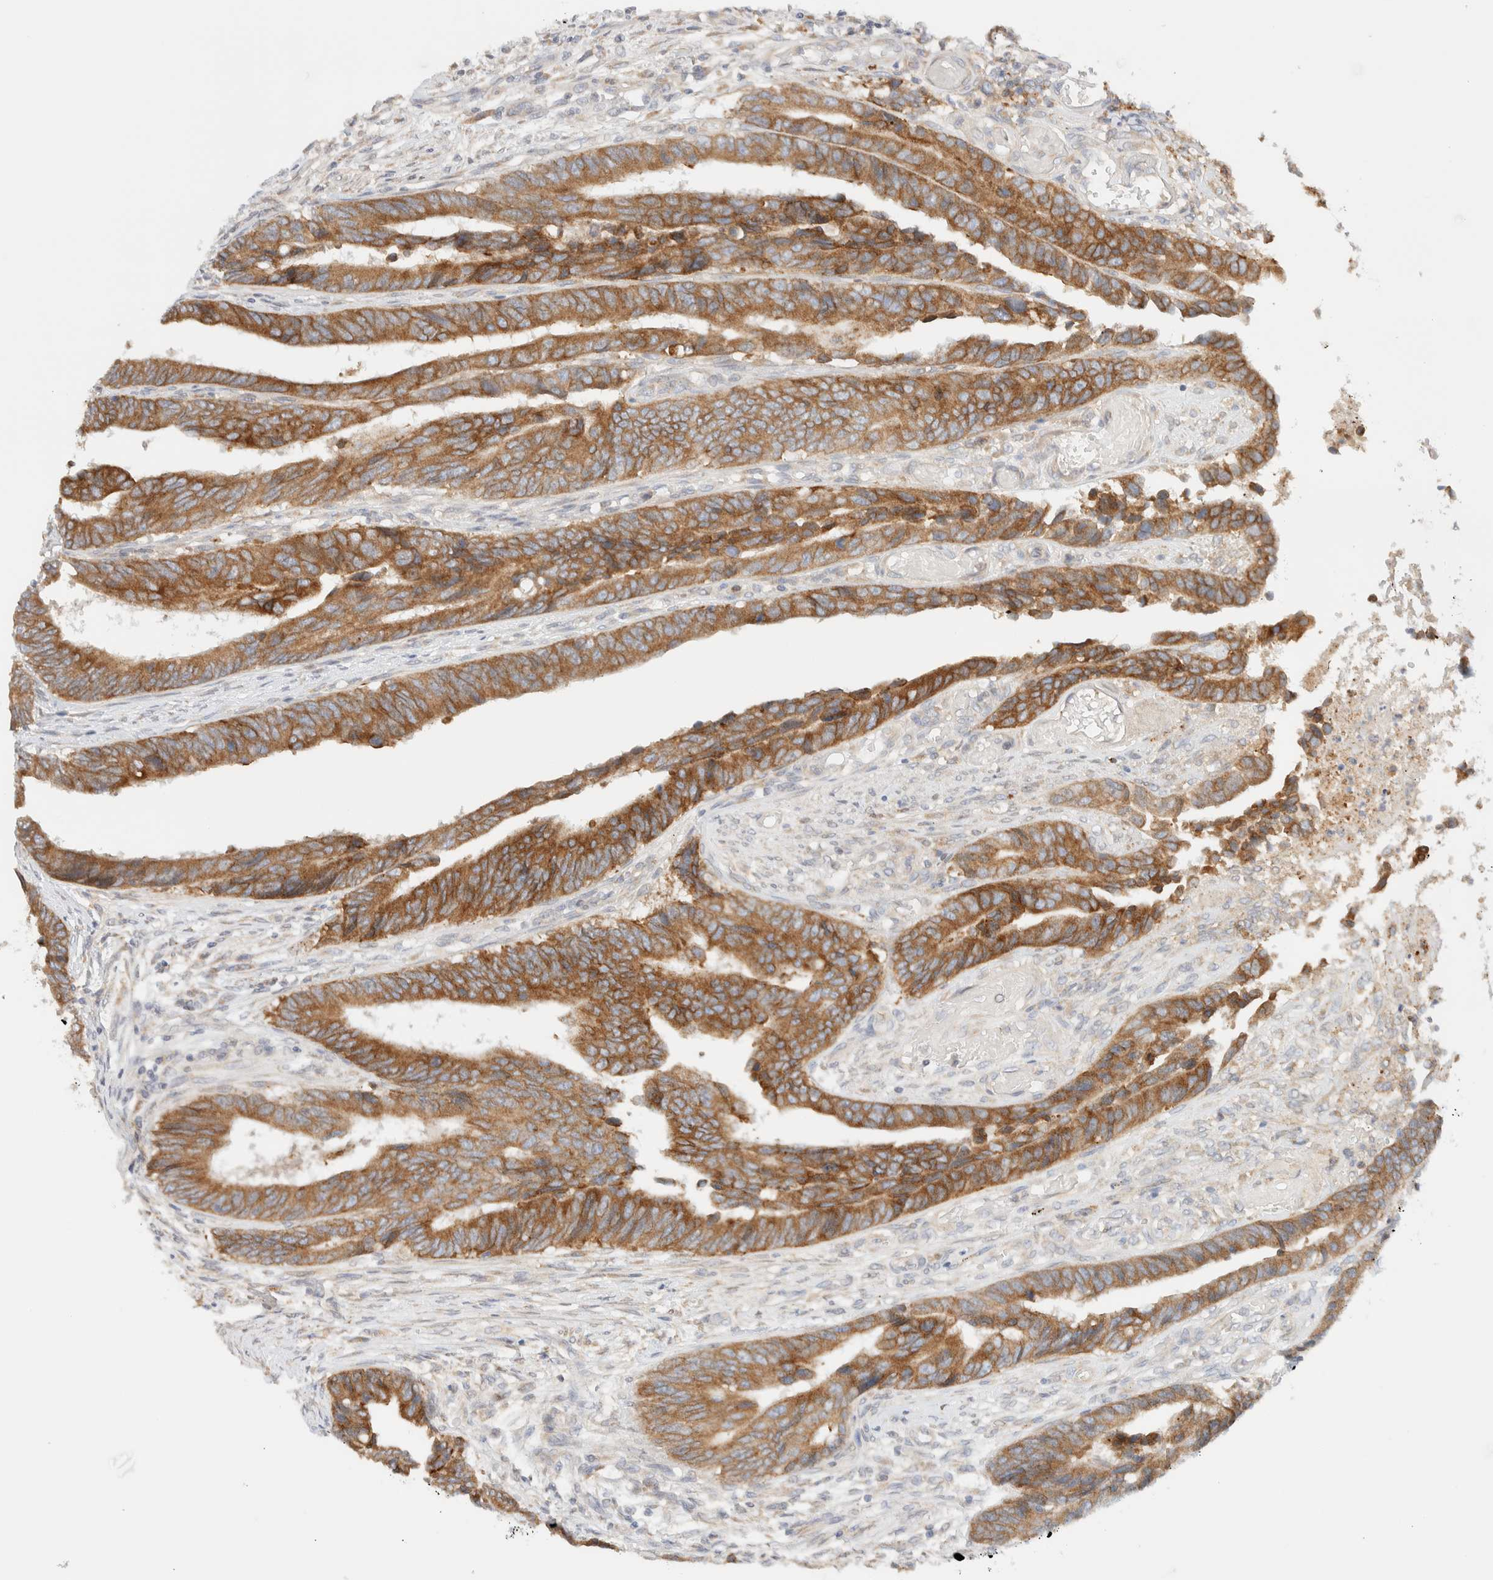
{"staining": {"intensity": "moderate", "quantity": ">75%", "location": "cytoplasmic/membranous"}, "tissue": "colorectal cancer", "cell_type": "Tumor cells", "image_type": "cancer", "snomed": [{"axis": "morphology", "description": "Adenocarcinoma, NOS"}, {"axis": "topography", "description": "Rectum"}], "caption": "Protein analysis of adenocarcinoma (colorectal) tissue reveals moderate cytoplasmic/membranous staining in about >75% of tumor cells.", "gene": "NT5C", "patient": {"sex": "male", "age": 84}}